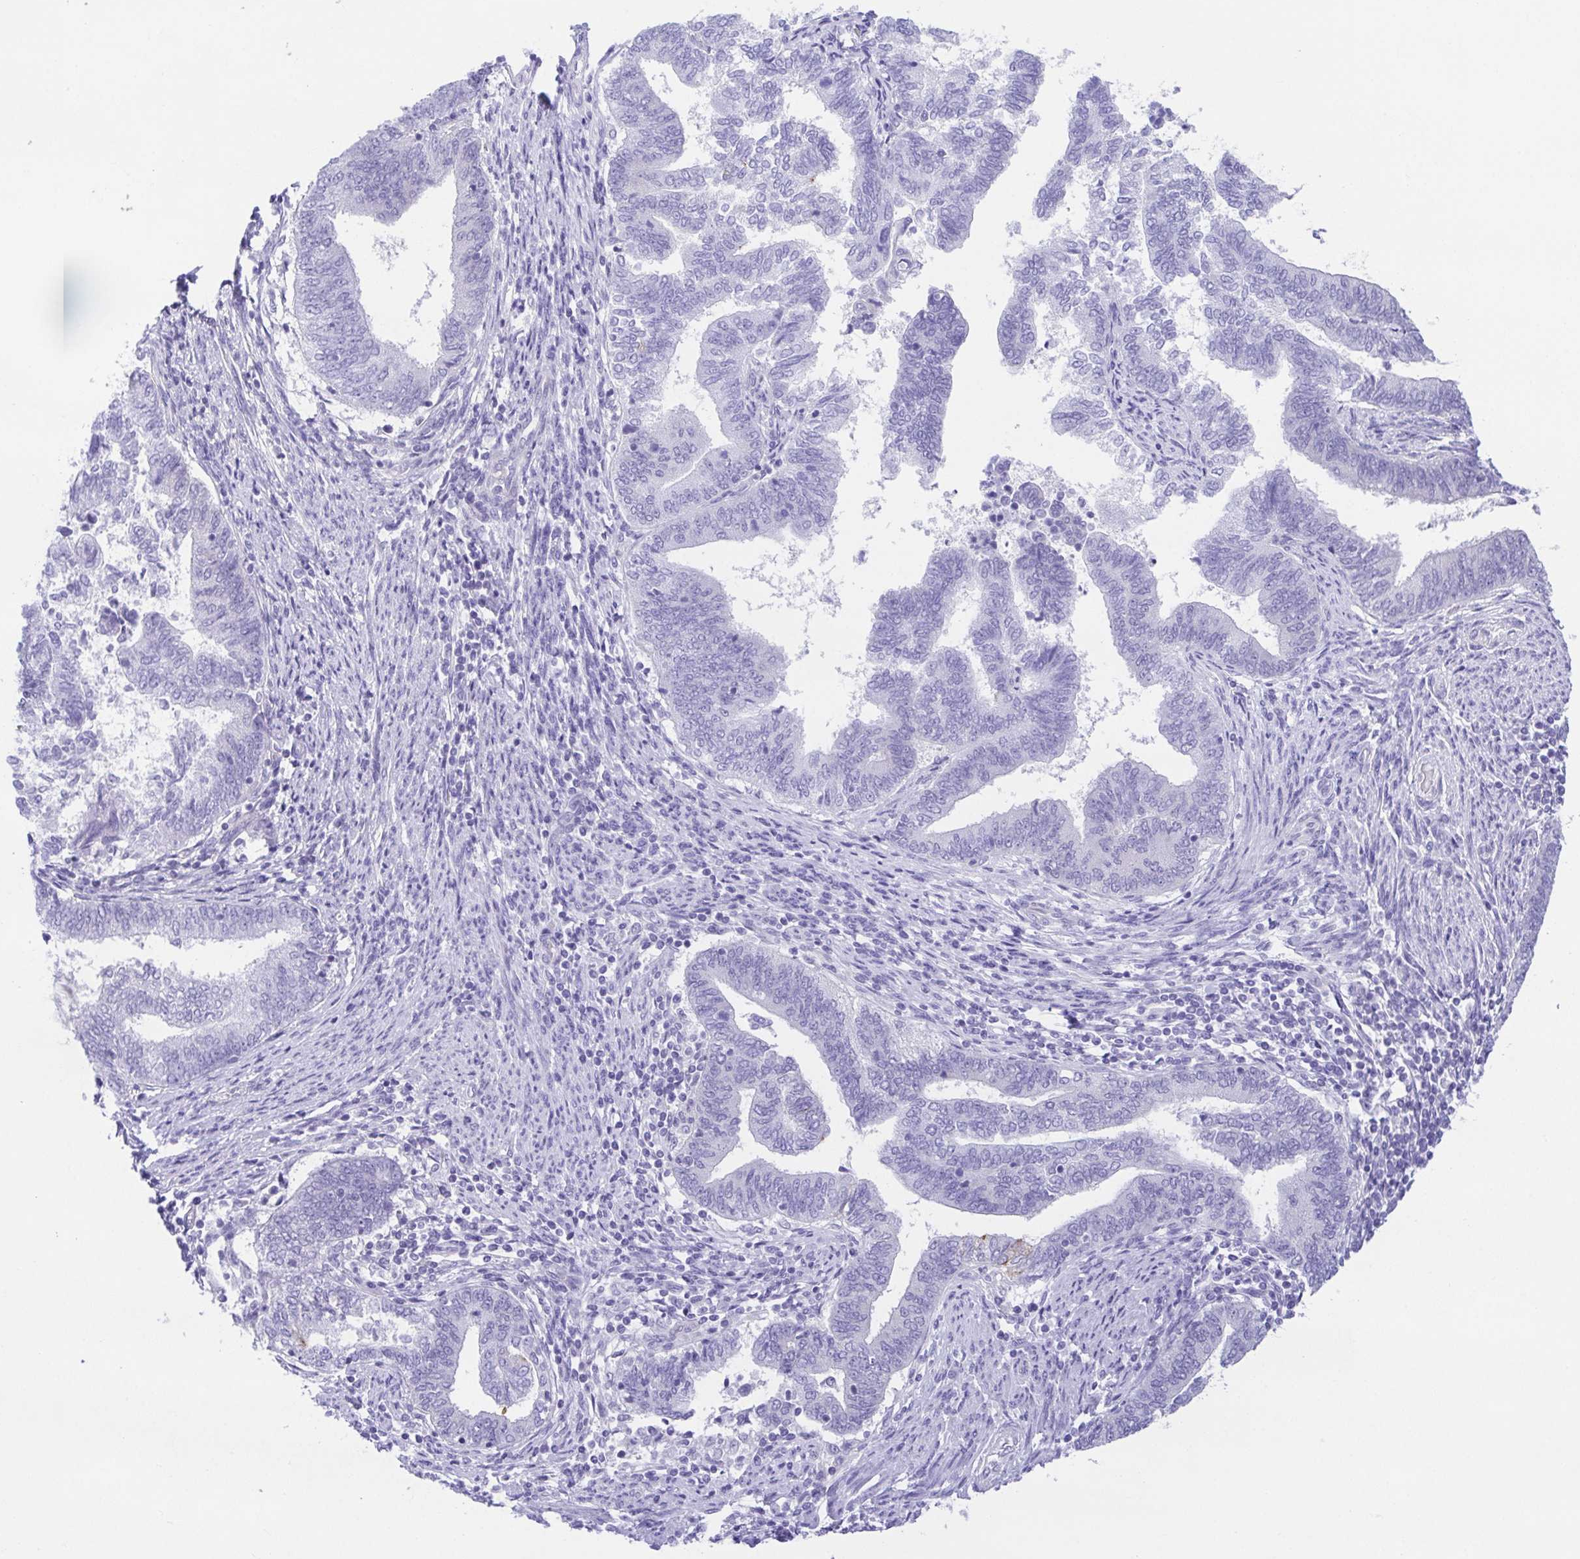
{"staining": {"intensity": "negative", "quantity": "none", "location": "none"}, "tissue": "endometrial cancer", "cell_type": "Tumor cells", "image_type": "cancer", "snomed": [{"axis": "morphology", "description": "Adenocarcinoma, NOS"}, {"axis": "topography", "description": "Endometrium"}], "caption": "The IHC photomicrograph has no significant staining in tumor cells of endometrial cancer tissue.", "gene": "LUZP4", "patient": {"sex": "female", "age": 65}}